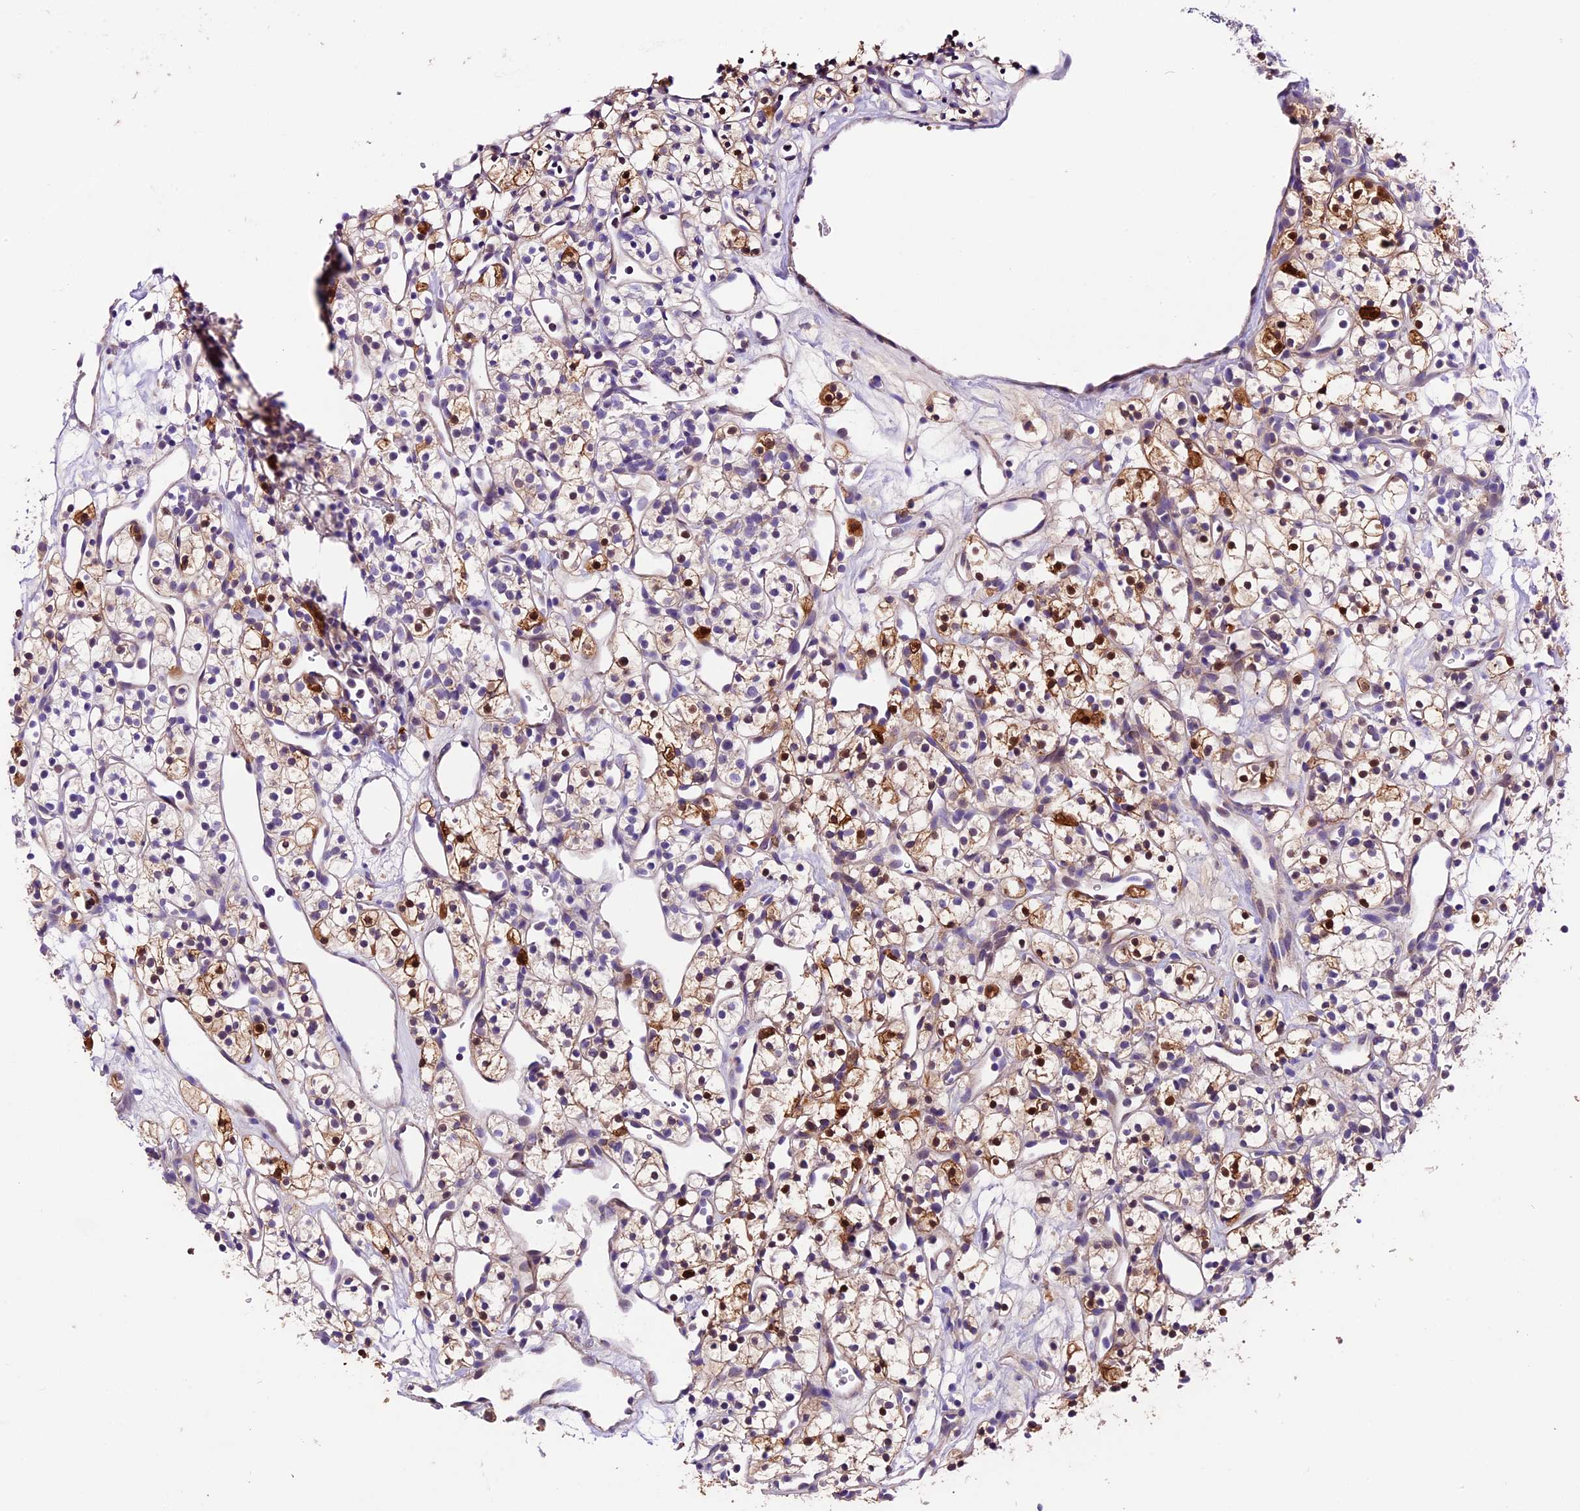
{"staining": {"intensity": "moderate", "quantity": "<25%", "location": "nuclear"}, "tissue": "renal cancer", "cell_type": "Tumor cells", "image_type": "cancer", "snomed": [{"axis": "morphology", "description": "Adenocarcinoma, NOS"}, {"axis": "topography", "description": "Kidney"}], "caption": "Immunohistochemistry micrograph of human adenocarcinoma (renal) stained for a protein (brown), which demonstrates low levels of moderate nuclear expression in about <25% of tumor cells.", "gene": "DDX28", "patient": {"sex": "female", "age": 57}}